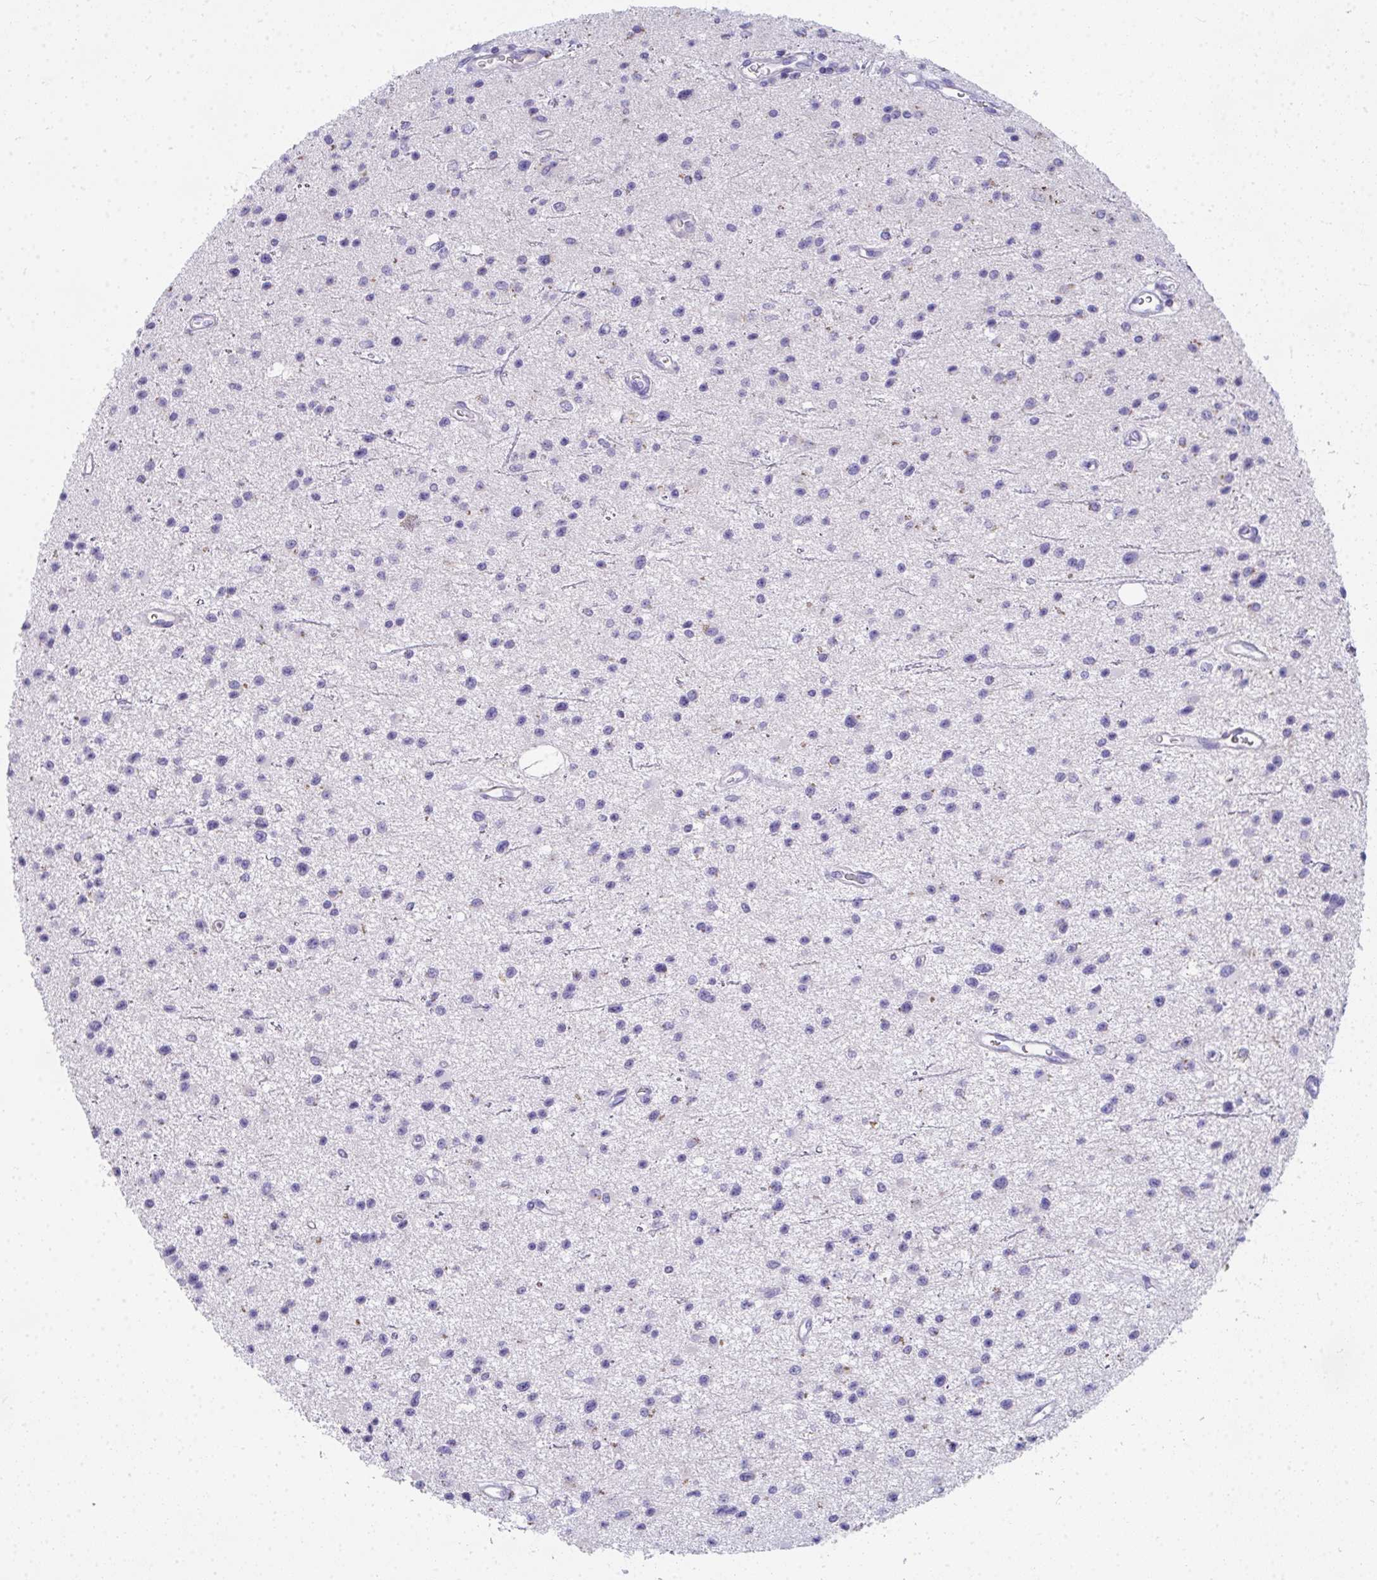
{"staining": {"intensity": "negative", "quantity": "none", "location": "none"}, "tissue": "glioma", "cell_type": "Tumor cells", "image_type": "cancer", "snomed": [{"axis": "morphology", "description": "Glioma, malignant, Low grade"}, {"axis": "topography", "description": "Brain"}], "caption": "The photomicrograph reveals no significant positivity in tumor cells of glioma.", "gene": "COA5", "patient": {"sex": "male", "age": 43}}